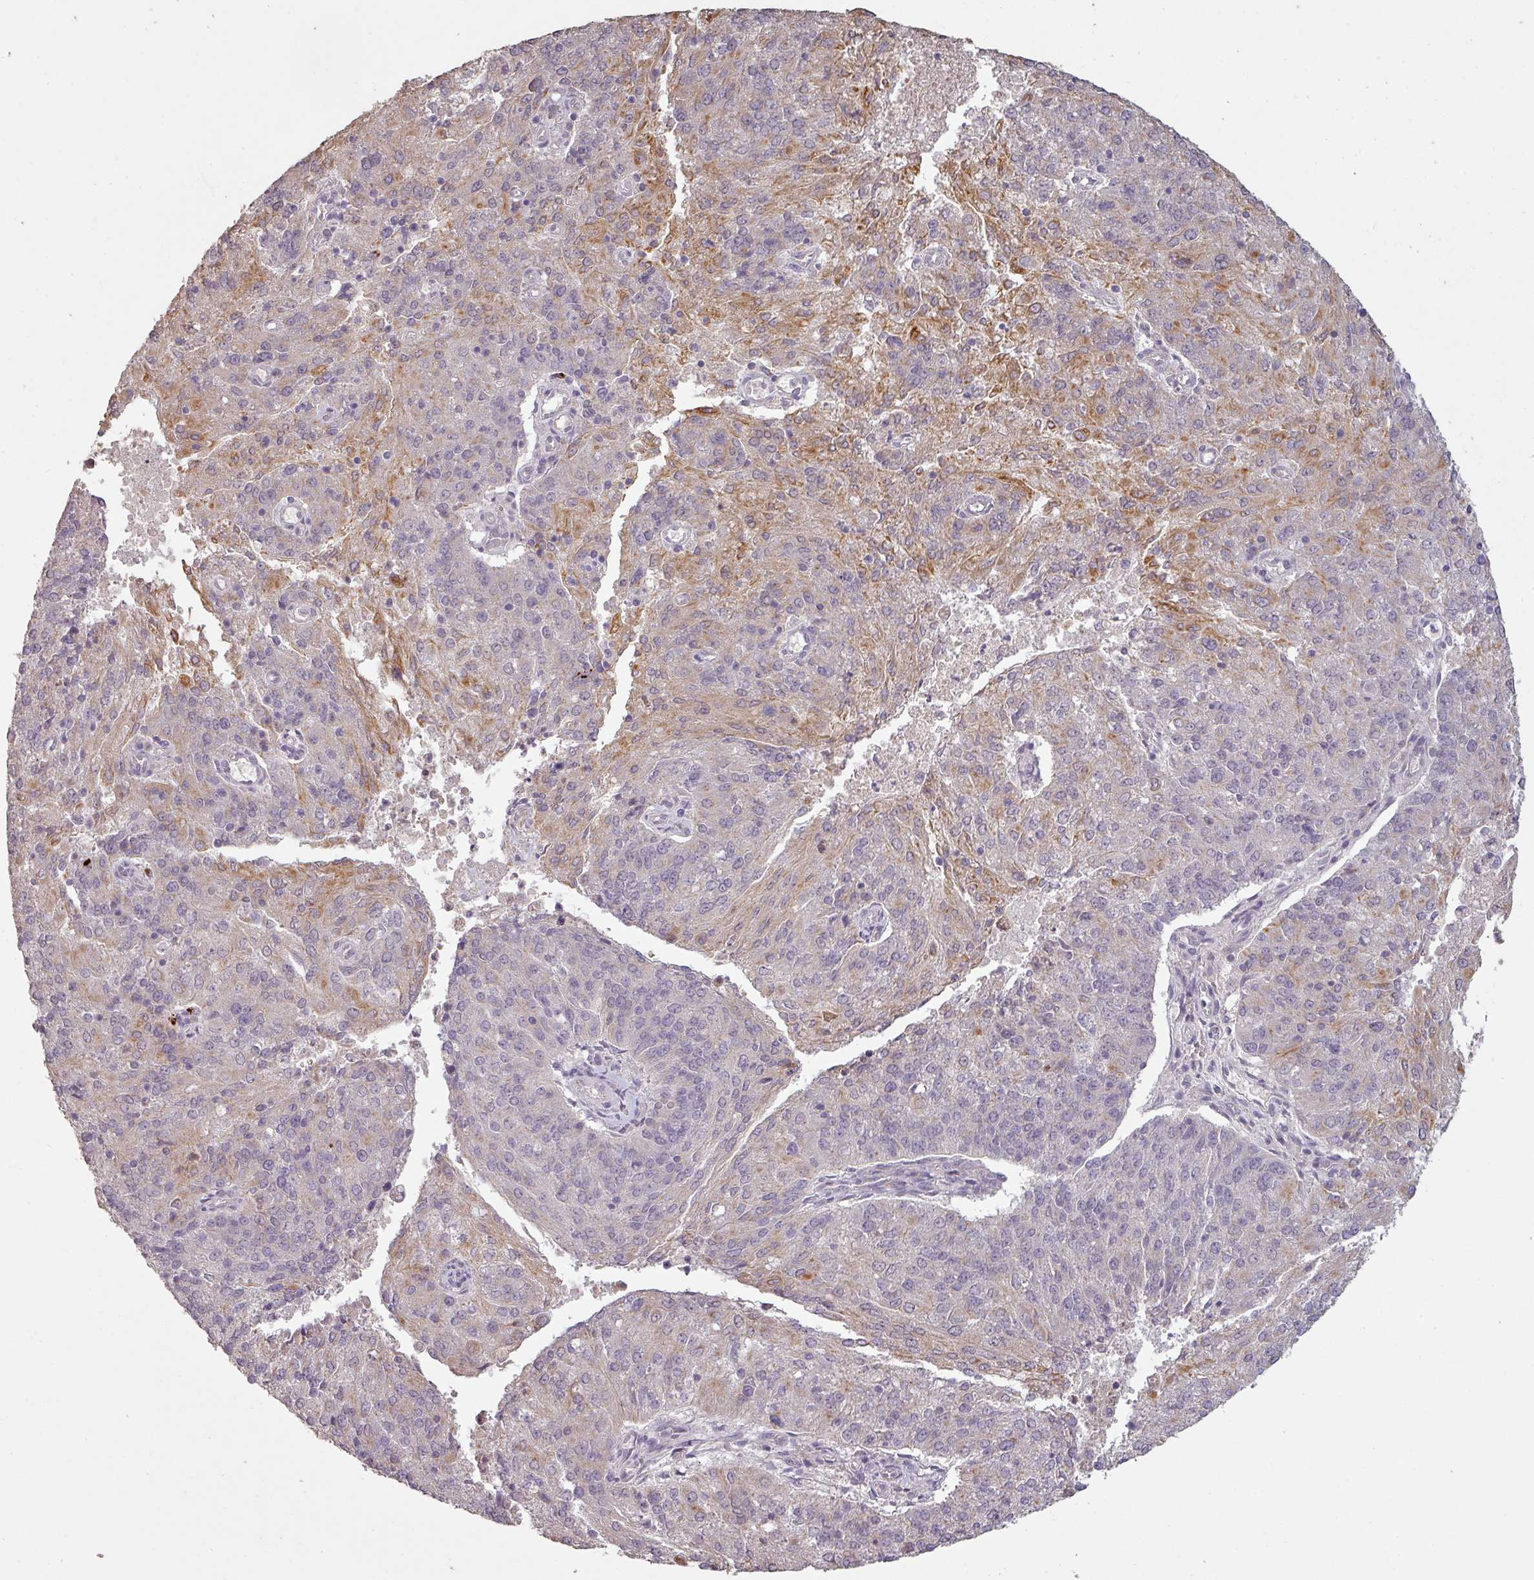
{"staining": {"intensity": "moderate", "quantity": "<25%", "location": "cytoplasmic/membranous"}, "tissue": "endometrial cancer", "cell_type": "Tumor cells", "image_type": "cancer", "snomed": [{"axis": "morphology", "description": "Adenocarcinoma, NOS"}, {"axis": "topography", "description": "Endometrium"}], "caption": "IHC staining of endometrial cancer (adenocarcinoma), which shows low levels of moderate cytoplasmic/membranous positivity in approximately <25% of tumor cells indicating moderate cytoplasmic/membranous protein staining. The staining was performed using DAB (brown) for protein detection and nuclei were counterstained in hematoxylin (blue).", "gene": "LYPLA1", "patient": {"sex": "female", "age": 82}}